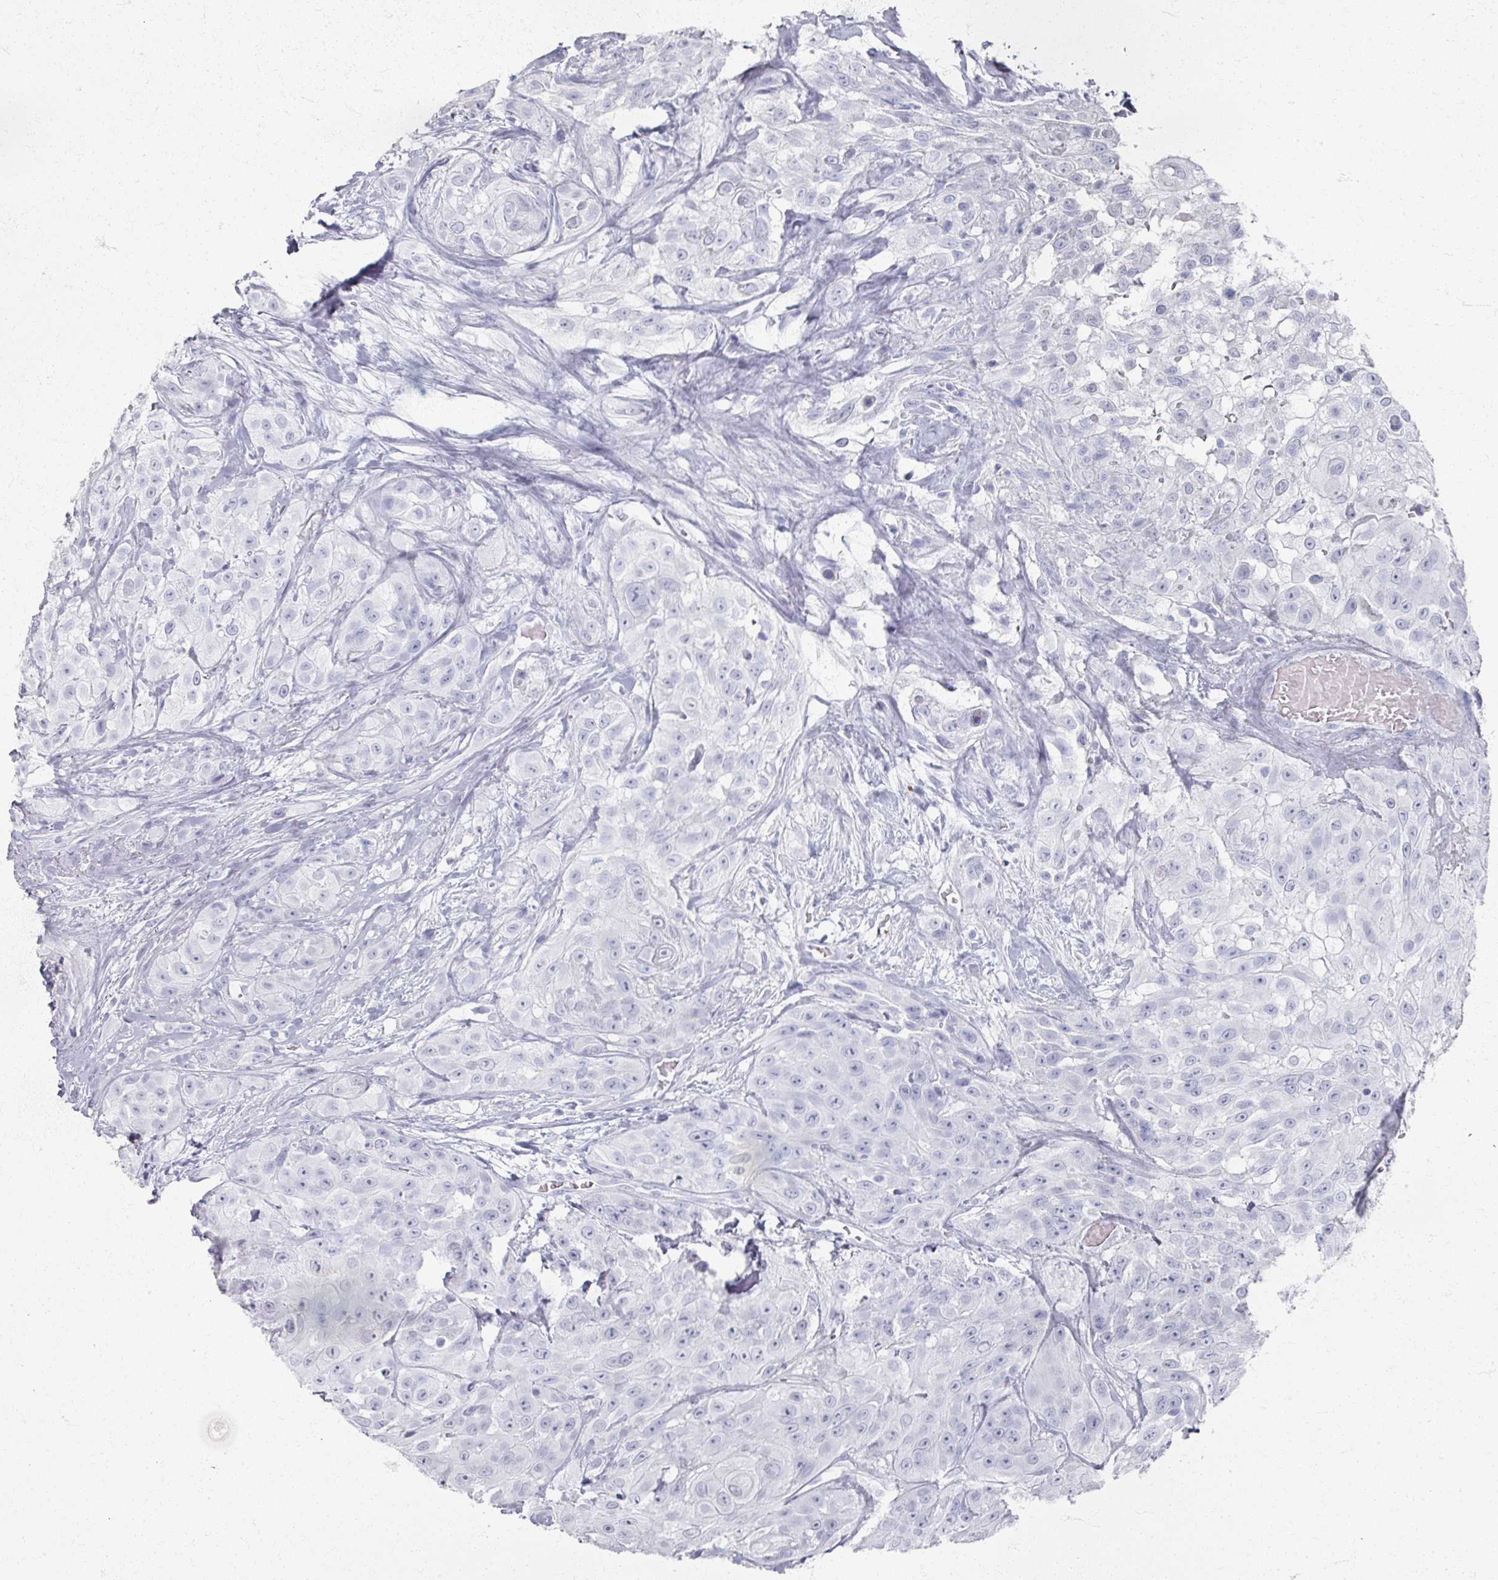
{"staining": {"intensity": "negative", "quantity": "none", "location": "none"}, "tissue": "head and neck cancer", "cell_type": "Tumor cells", "image_type": "cancer", "snomed": [{"axis": "morphology", "description": "Squamous cell carcinoma, NOS"}, {"axis": "topography", "description": "Head-Neck"}], "caption": "The micrograph reveals no significant expression in tumor cells of head and neck squamous cell carcinoma.", "gene": "PSKH1", "patient": {"sex": "male", "age": 83}}